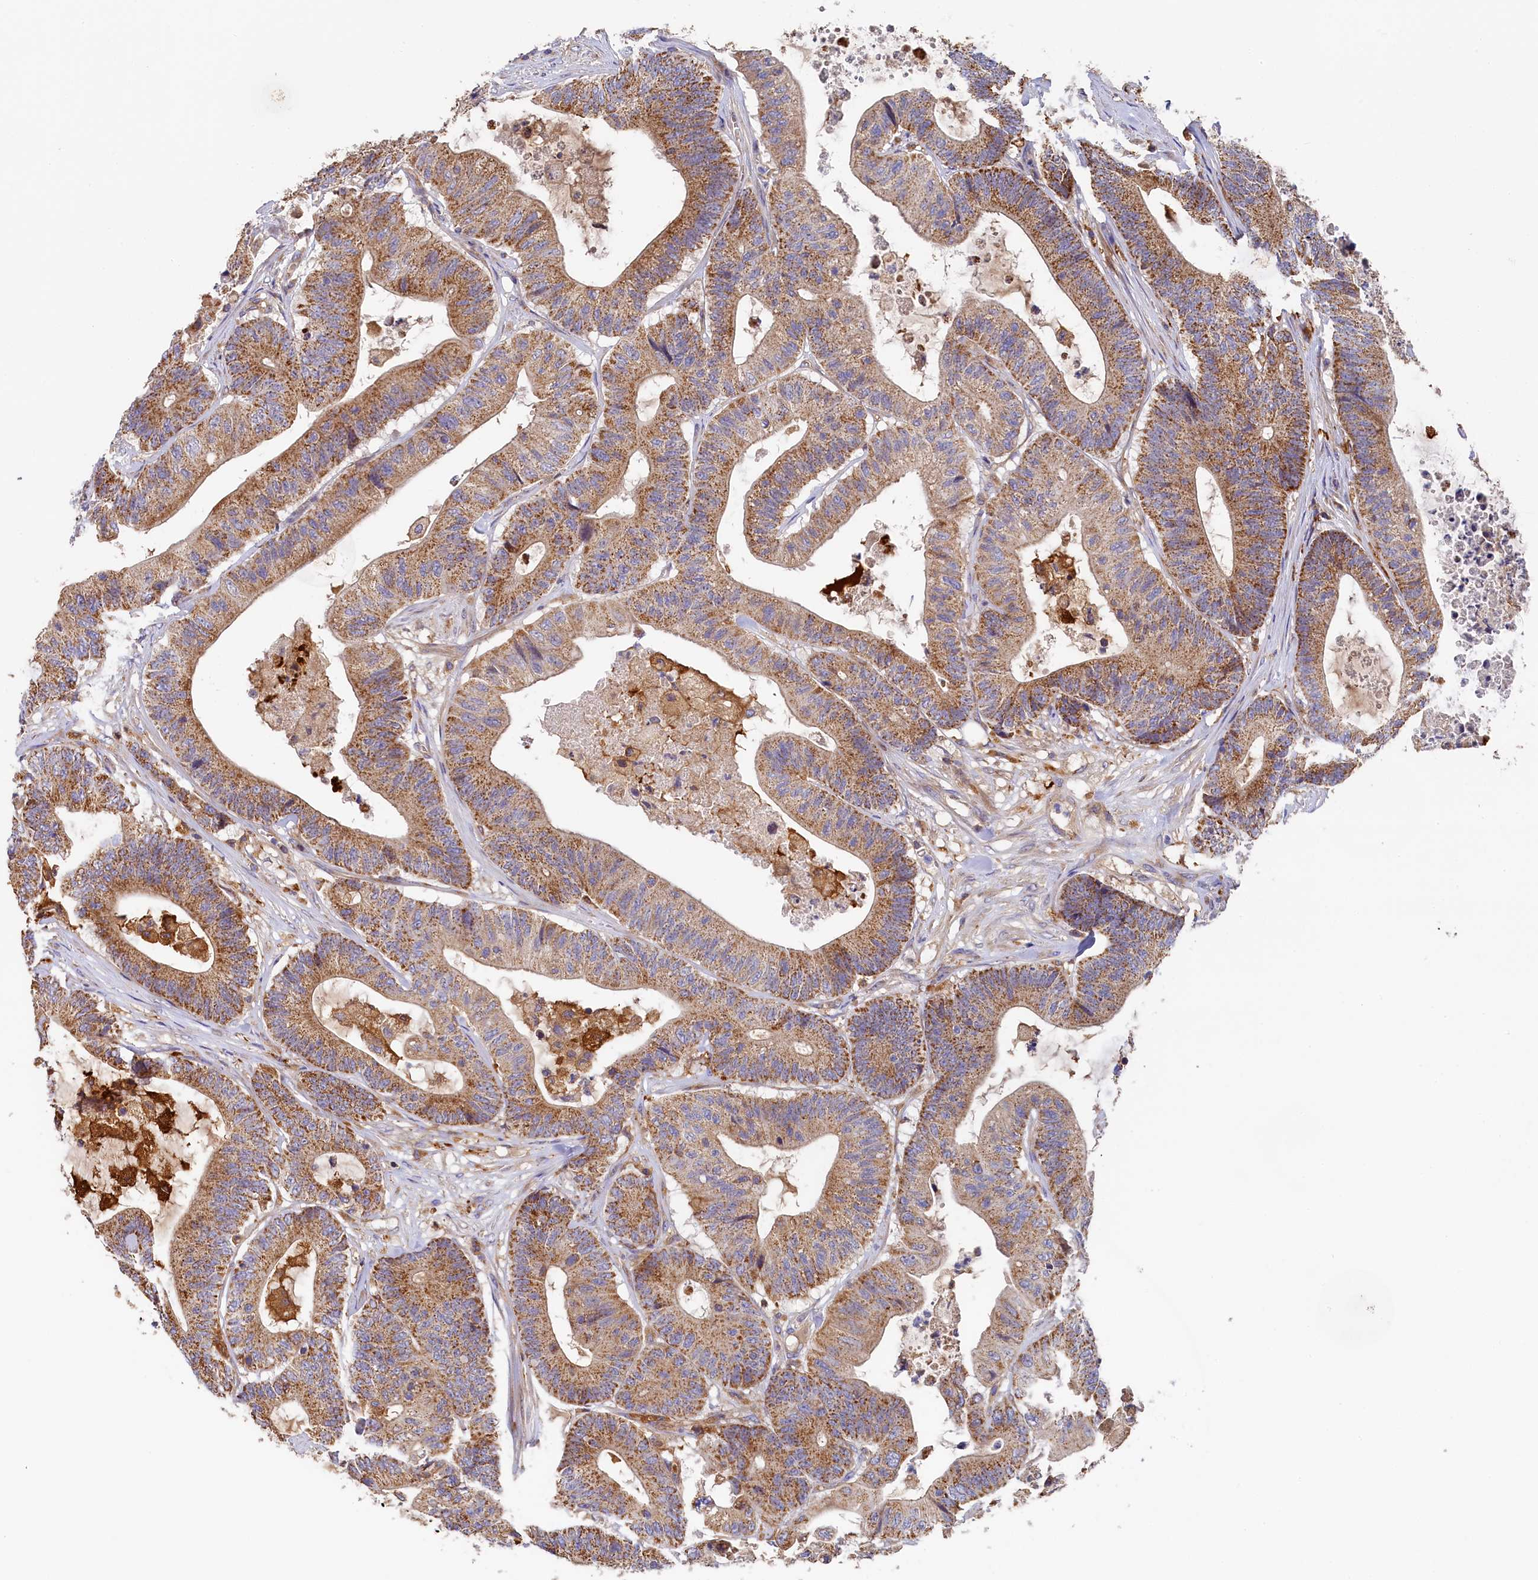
{"staining": {"intensity": "moderate", "quantity": ">75%", "location": "cytoplasmic/membranous"}, "tissue": "colorectal cancer", "cell_type": "Tumor cells", "image_type": "cancer", "snomed": [{"axis": "morphology", "description": "Adenocarcinoma, NOS"}, {"axis": "topography", "description": "Colon"}], "caption": "Immunohistochemistry histopathology image of neoplastic tissue: human colorectal adenocarcinoma stained using immunohistochemistry (IHC) shows medium levels of moderate protein expression localized specifically in the cytoplasmic/membranous of tumor cells, appearing as a cytoplasmic/membranous brown color.", "gene": "SEC31B", "patient": {"sex": "female", "age": 84}}